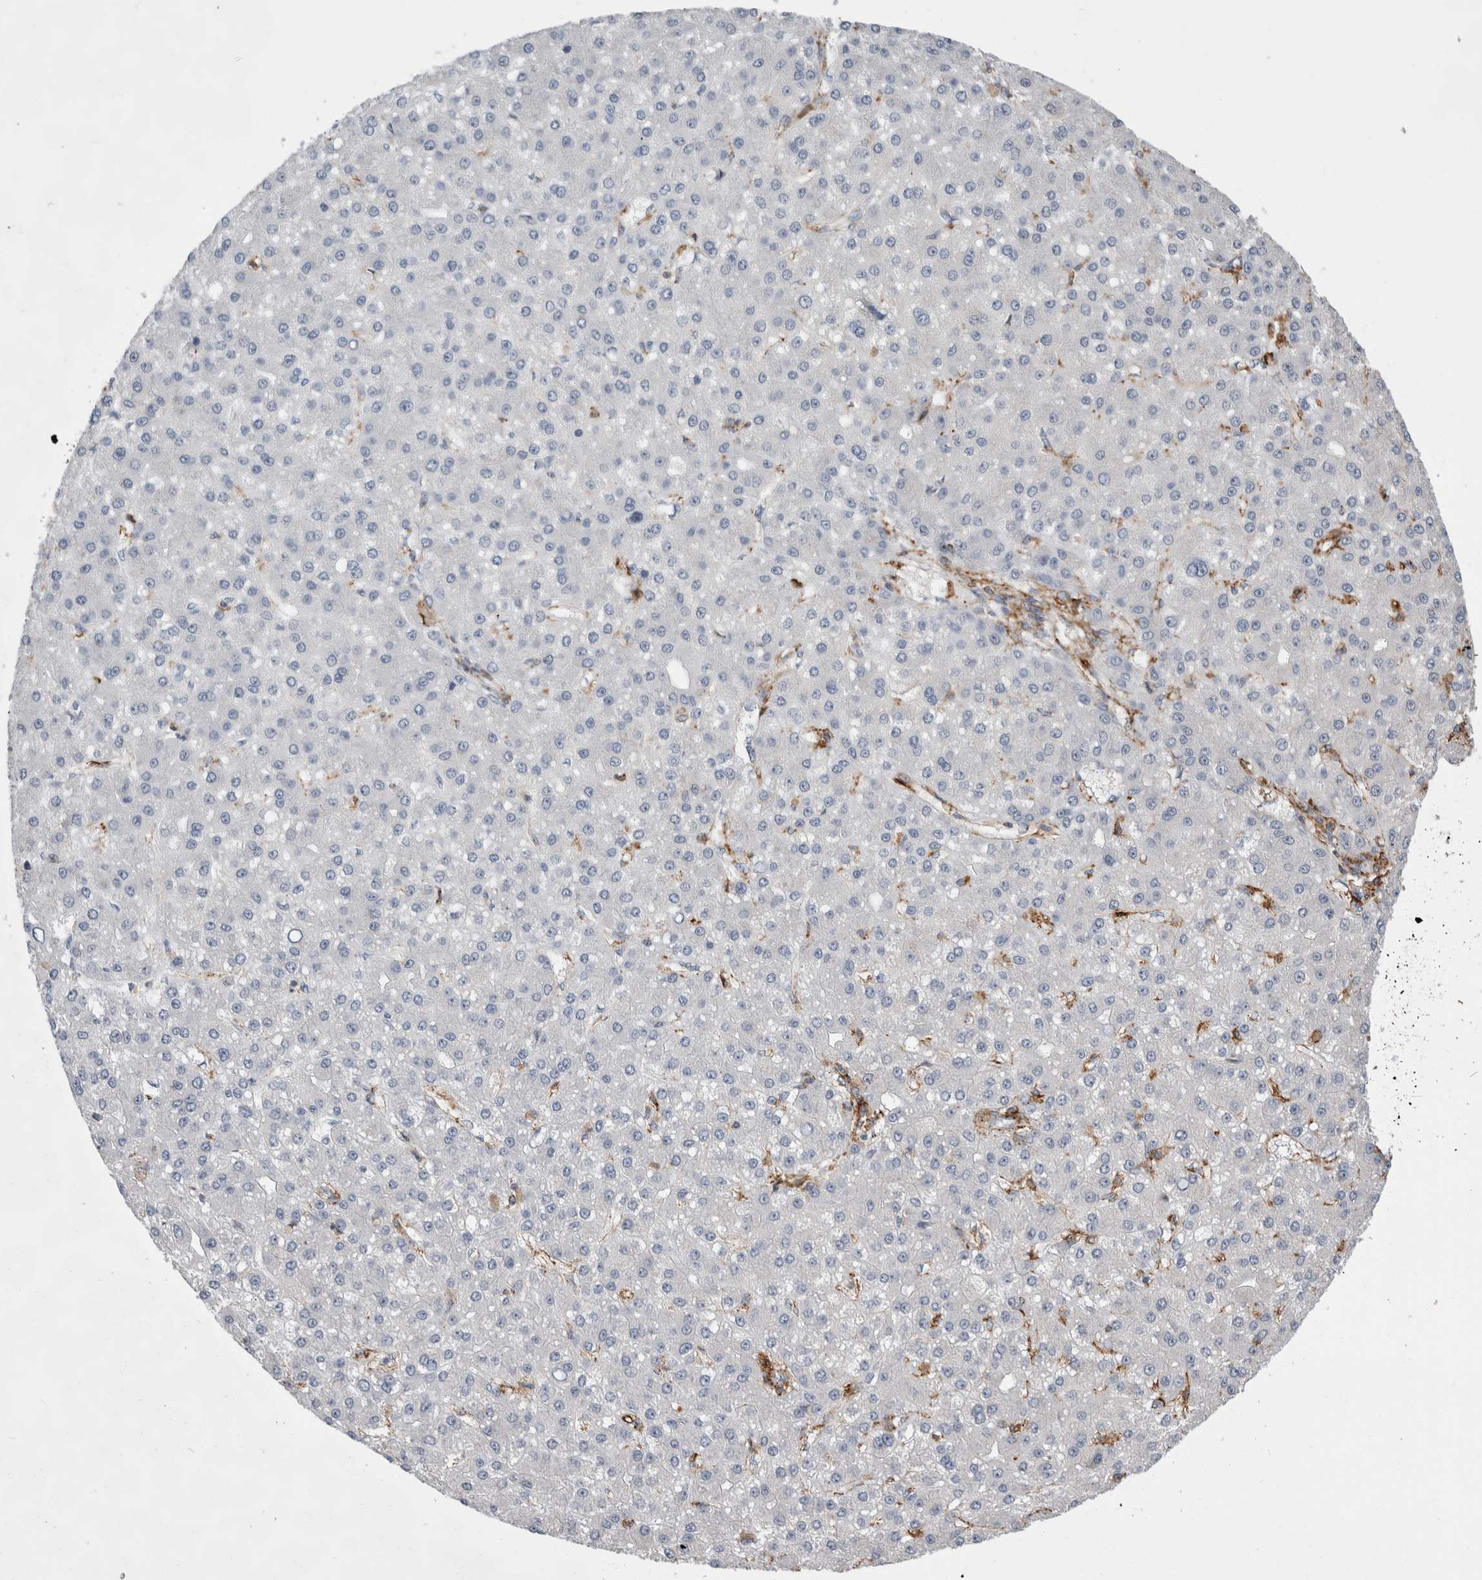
{"staining": {"intensity": "negative", "quantity": "none", "location": "none"}, "tissue": "liver cancer", "cell_type": "Tumor cells", "image_type": "cancer", "snomed": [{"axis": "morphology", "description": "Carcinoma, Hepatocellular, NOS"}, {"axis": "topography", "description": "Liver"}], "caption": "An IHC photomicrograph of liver cancer (hepatocellular carcinoma) is shown. There is no staining in tumor cells of liver cancer (hepatocellular carcinoma). (Brightfield microscopy of DAB (3,3'-diaminobenzidine) IHC at high magnification).", "gene": "CCDC88B", "patient": {"sex": "male", "age": 67}}